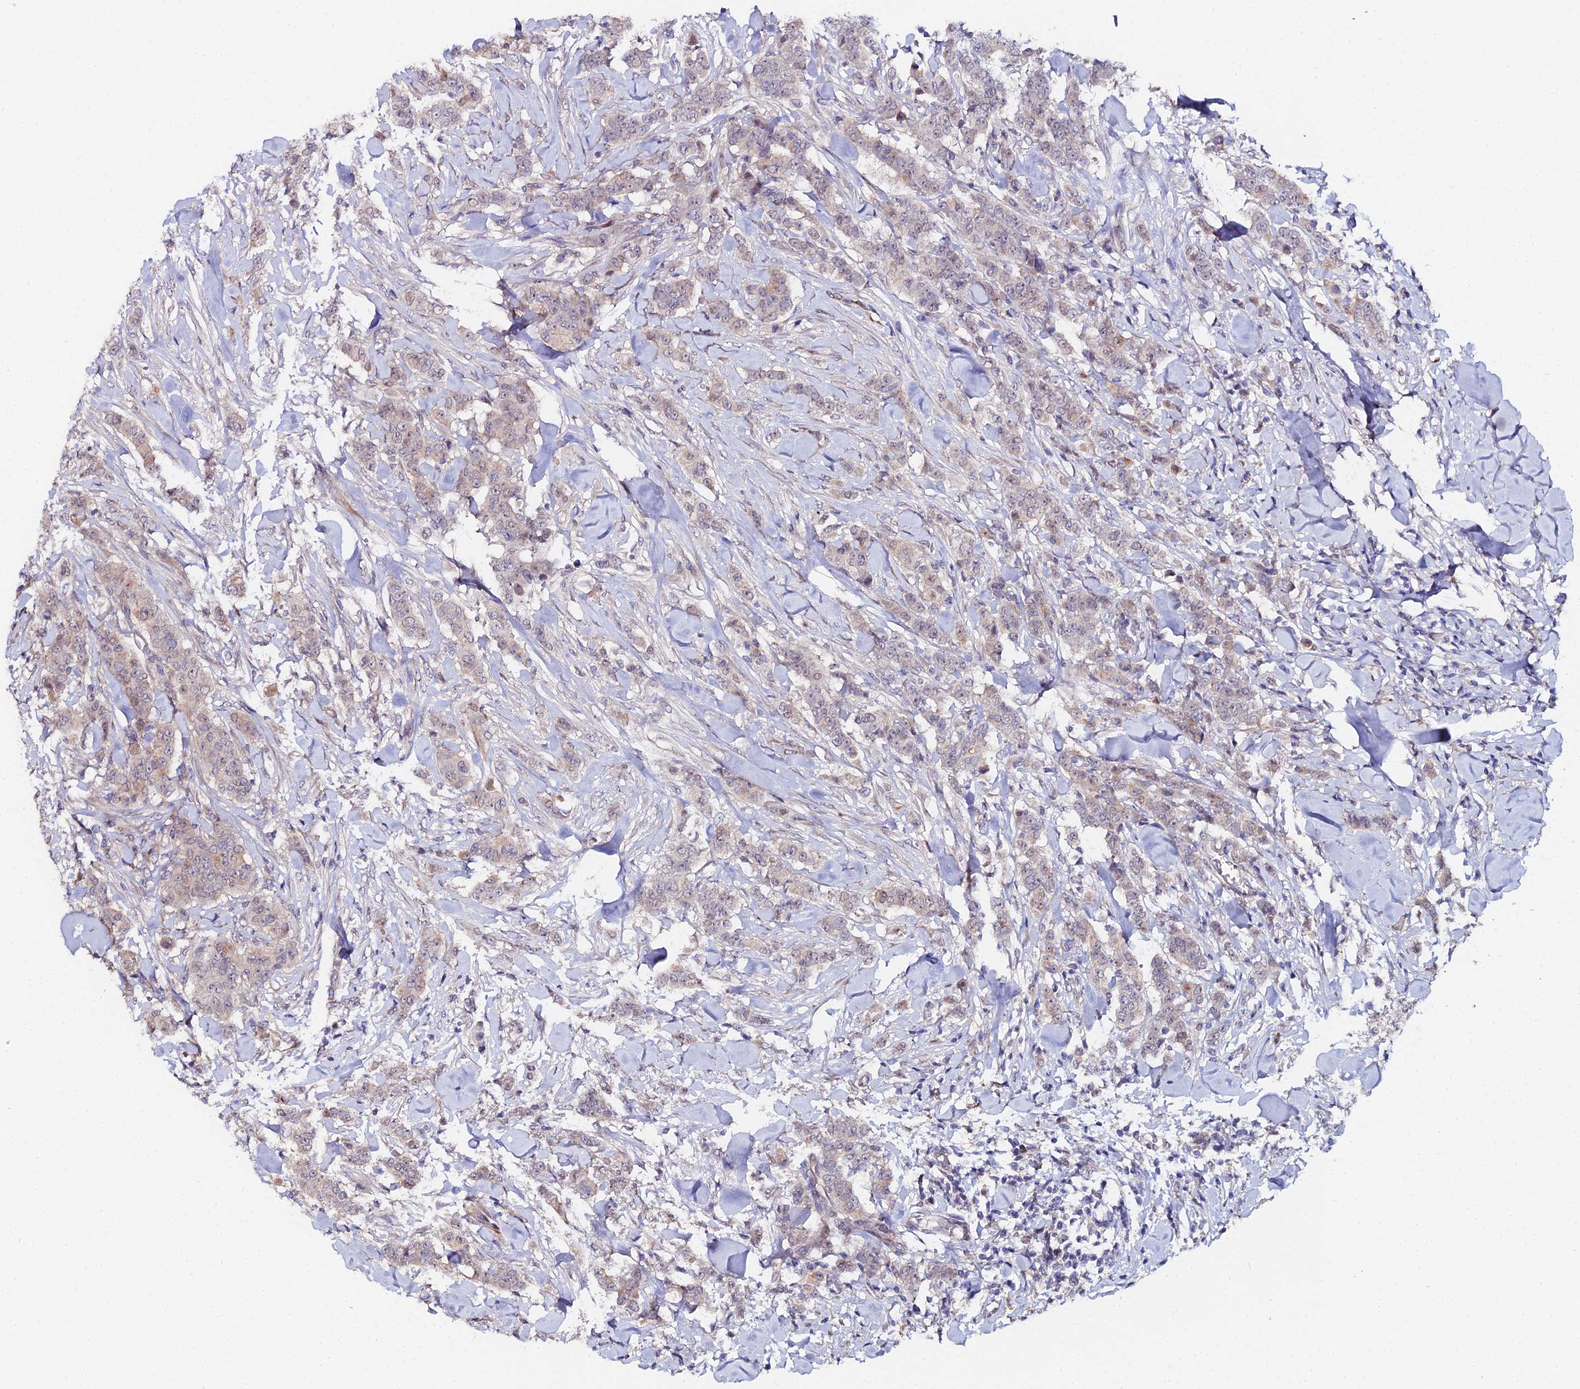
{"staining": {"intensity": "weak", "quantity": "<25%", "location": "cytoplasmic/membranous"}, "tissue": "breast cancer", "cell_type": "Tumor cells", "image_type": "cancer", "snomed": [{"axis": "morphology", "description": "Duct carcinoma"}, {"axis": "topography", "description": "Breast"}], "caption": "Breast cancer stained for a protein using immunohistochemistry exhibits no staining tumor cells.", "gene": "C4orf19", "patient": {"sex": "female", "age": 40}}